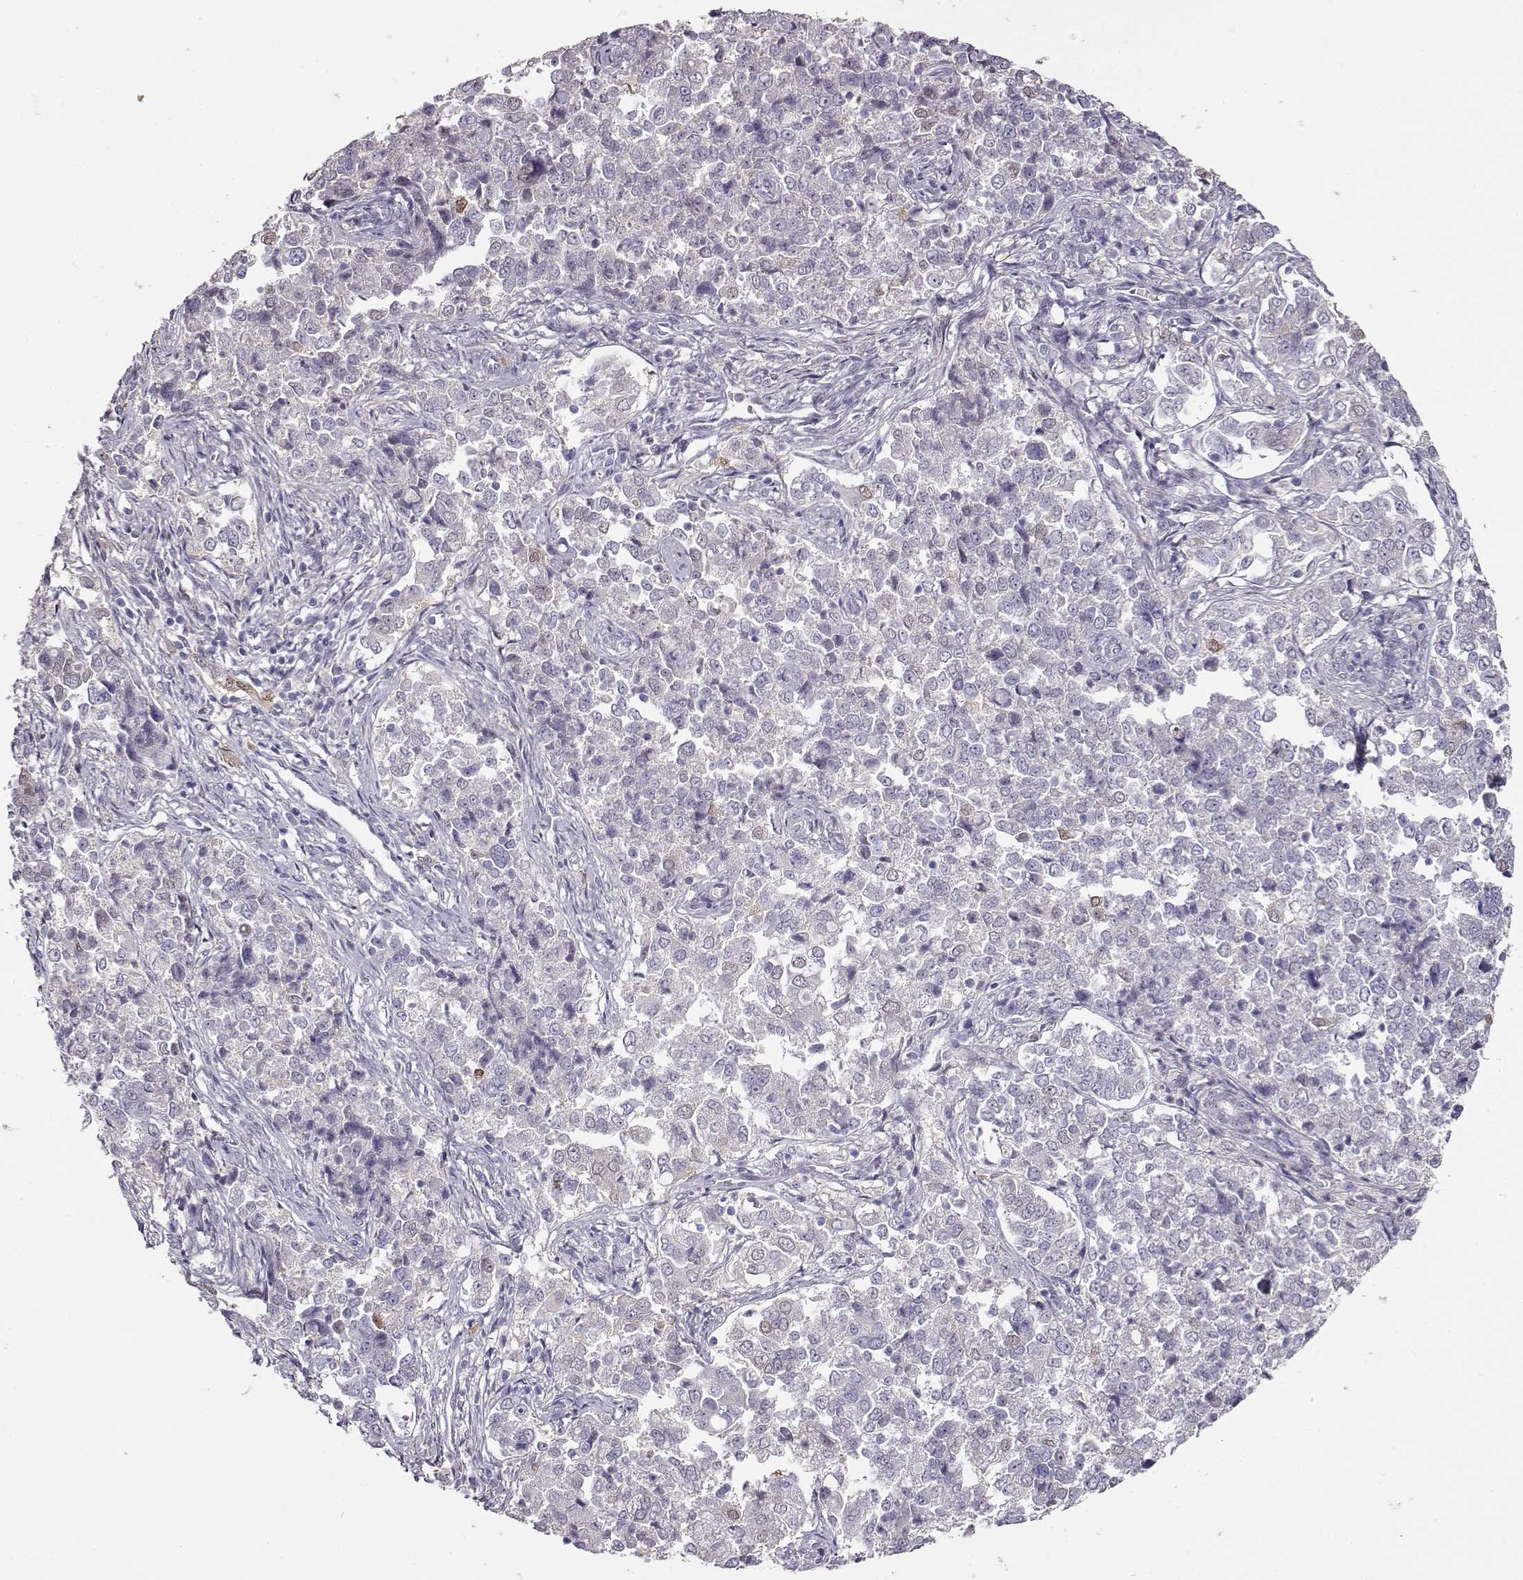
{"staining": {"intensity": "negative", "quantity": "none", "location": "none"}, "tissue": "endometrial cancer", "cell_type": "Tumor cells", "image_type": "cancer", "snomed": [{"axis": "morphology", "description": "Adenocarcinoma, NOS"}, {"axis": "topography", "description": "Endometrium"}], "caption": "This is an immunohistochemistry (IHC) image of adenocarcinoma (endometrial). There is no positivity in tumor cells.", "gene": "CCR8", "patient": {"sex": "female", "age": 43}}